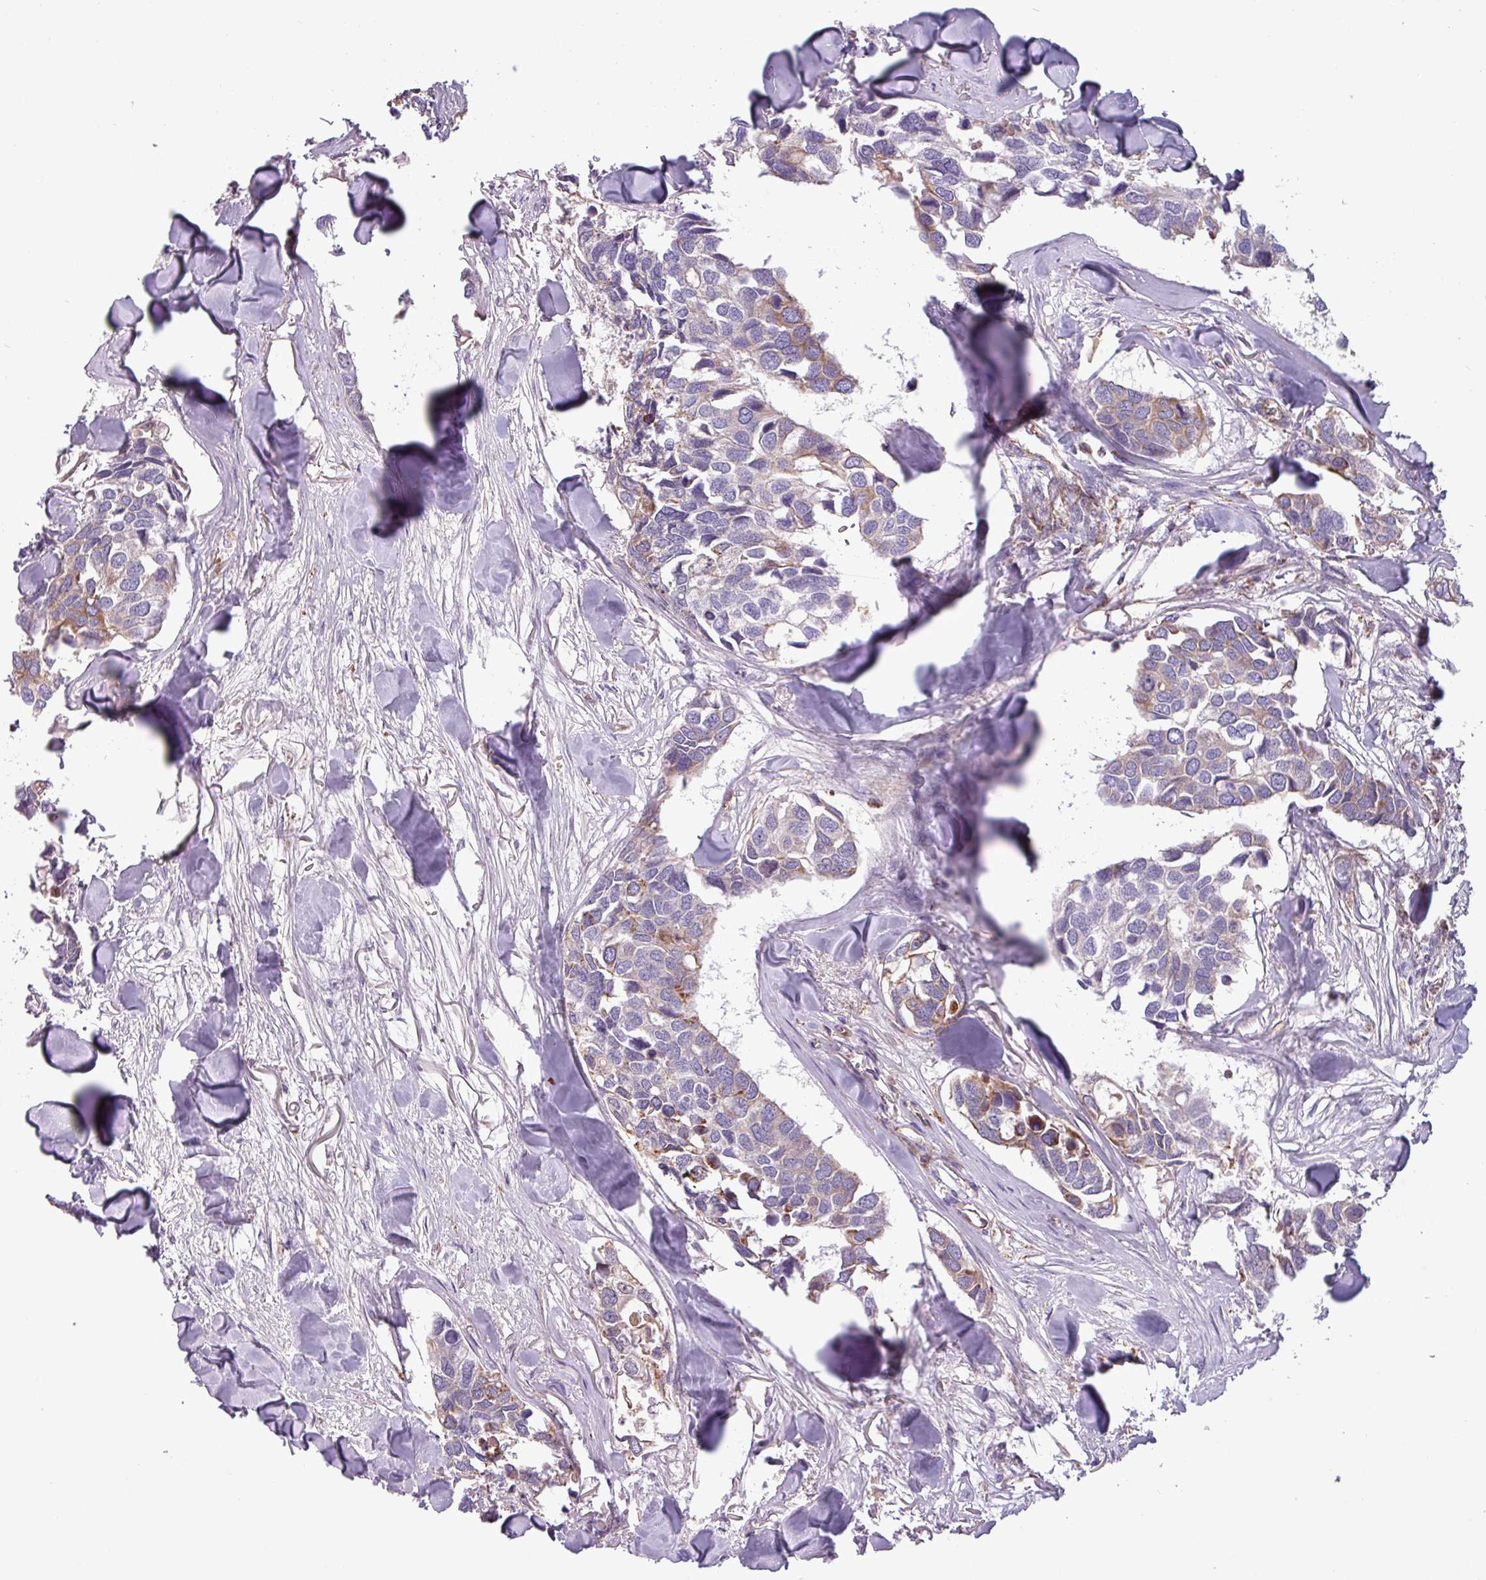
{"staining": {"intensity": "moderate", "quantity": "<25%", "location": "cytoplasmic/membranous"}, "tissue": "breast cancer", "cell_type": "Tumor cells", "image_type": "cancer", "snomed": [{"axis": "morphology", "description": "Duct carcinoma"}, {"axis": "topography", "description": "Breast"}], "caption": "Breast cancer was stained to show a protein in brown. There is low levels of moderate cytoplasmic/membranous expression in about <25% of tumor cells. (DAB IHC with brightfield microscopy, high magnification).", "gene": "CAMK1", "patient": {"sex": "female", "age": 83}}